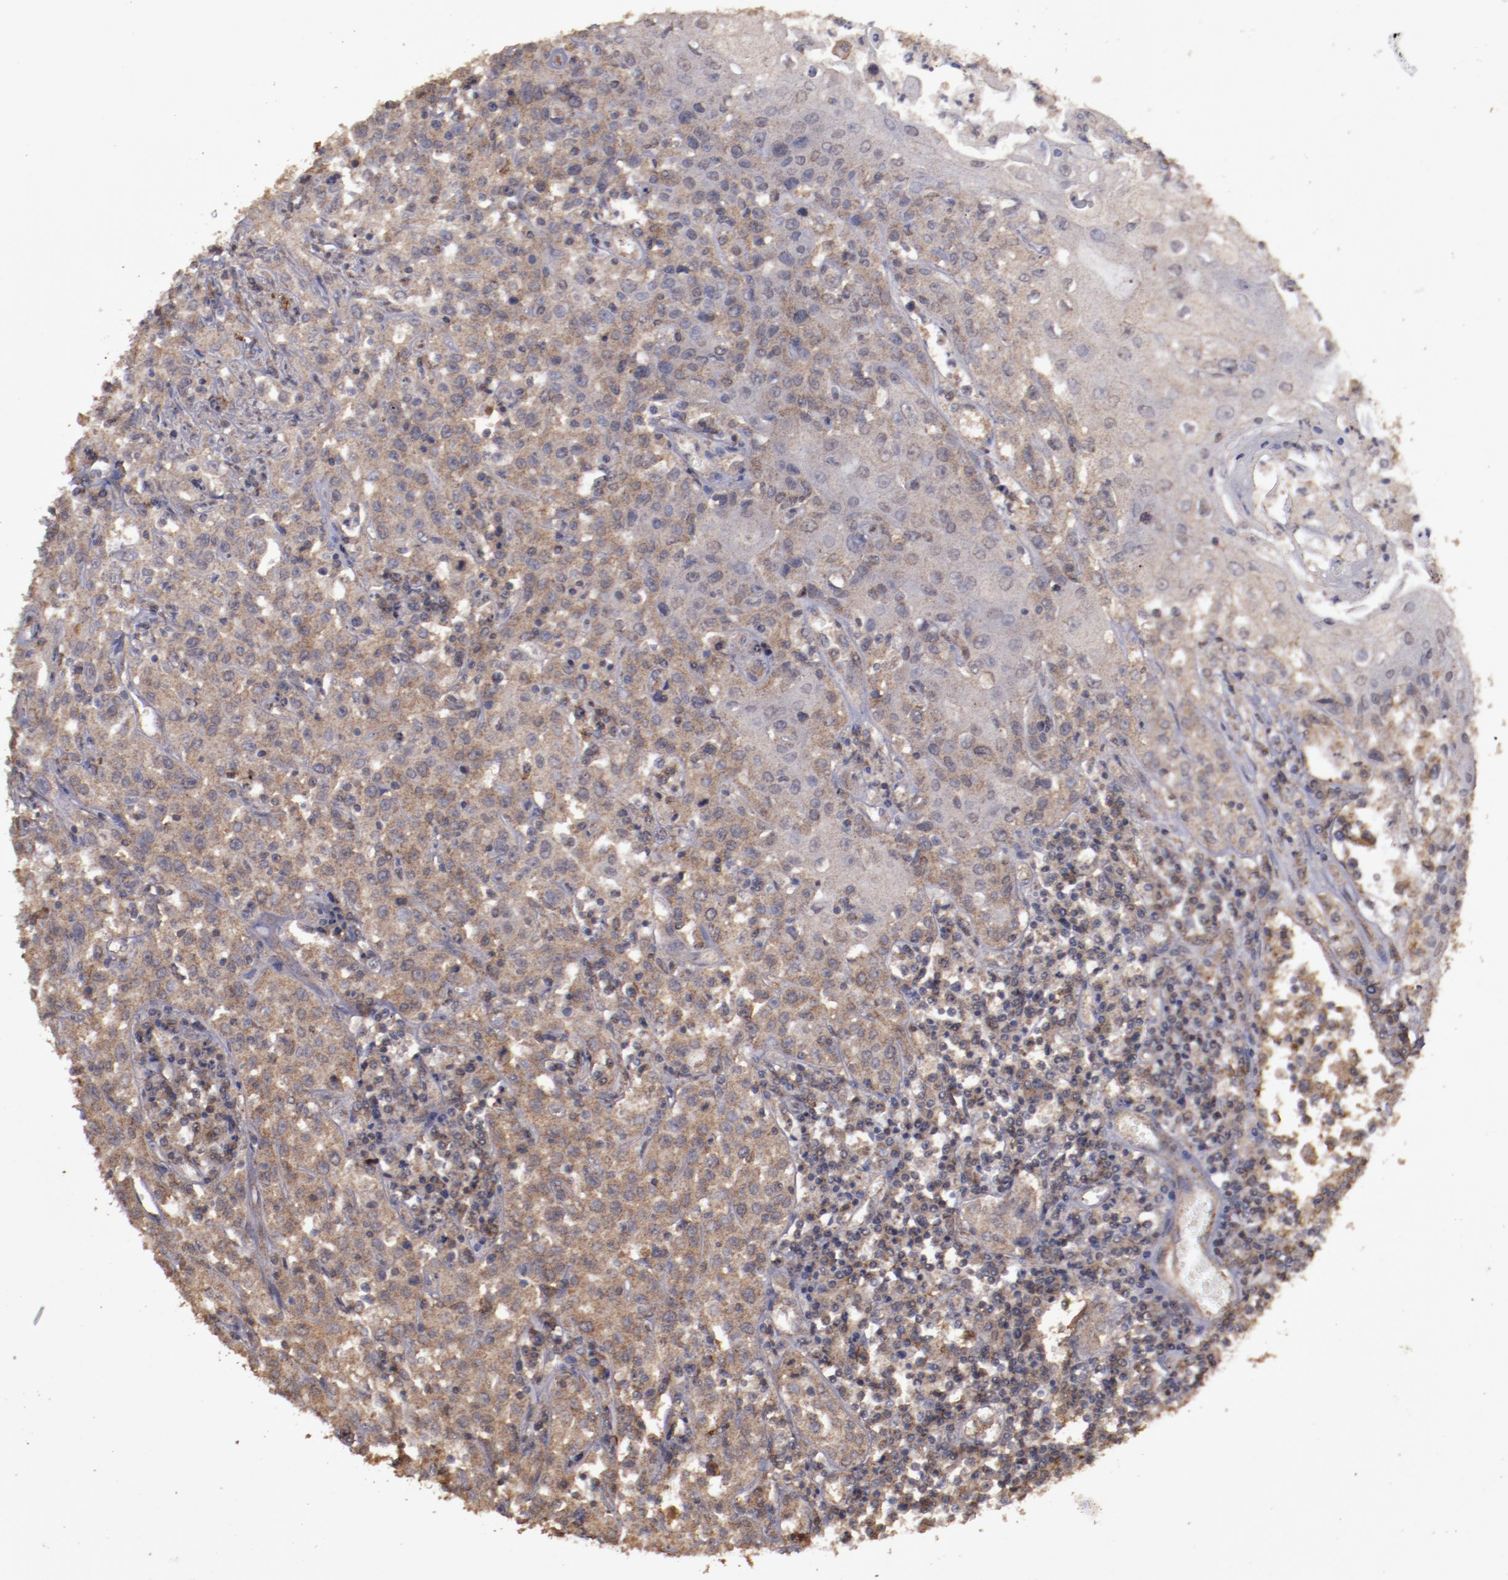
{"staining": {"intensity": "moderate", "quantity": "25%-75%", "location": "cytoplasmic/membranous"}, "tissue": "head and neck cancer", "cell_type": "Tumor cells", "image_type": "cancer", "snomed": [{"axis": "morphology", "description": "Squamous cell carcinoma, NOS"}, {"axis": "topography", "description": "Oral tissue"}, {"axis": "topography", "description": "Head-Neck"}], "caption": "IHC (DAB) staining of human head and neck cancer (squamous cell carcinoma) shows moderate cytoplasmic/membranous protein positivity in about 25%-75% of tumor cells. IHC stains the protein of interest in brown and the nuclei are stained blue.", "gene": "FAT1", "patient": {"sex": "female", "age": 76}}